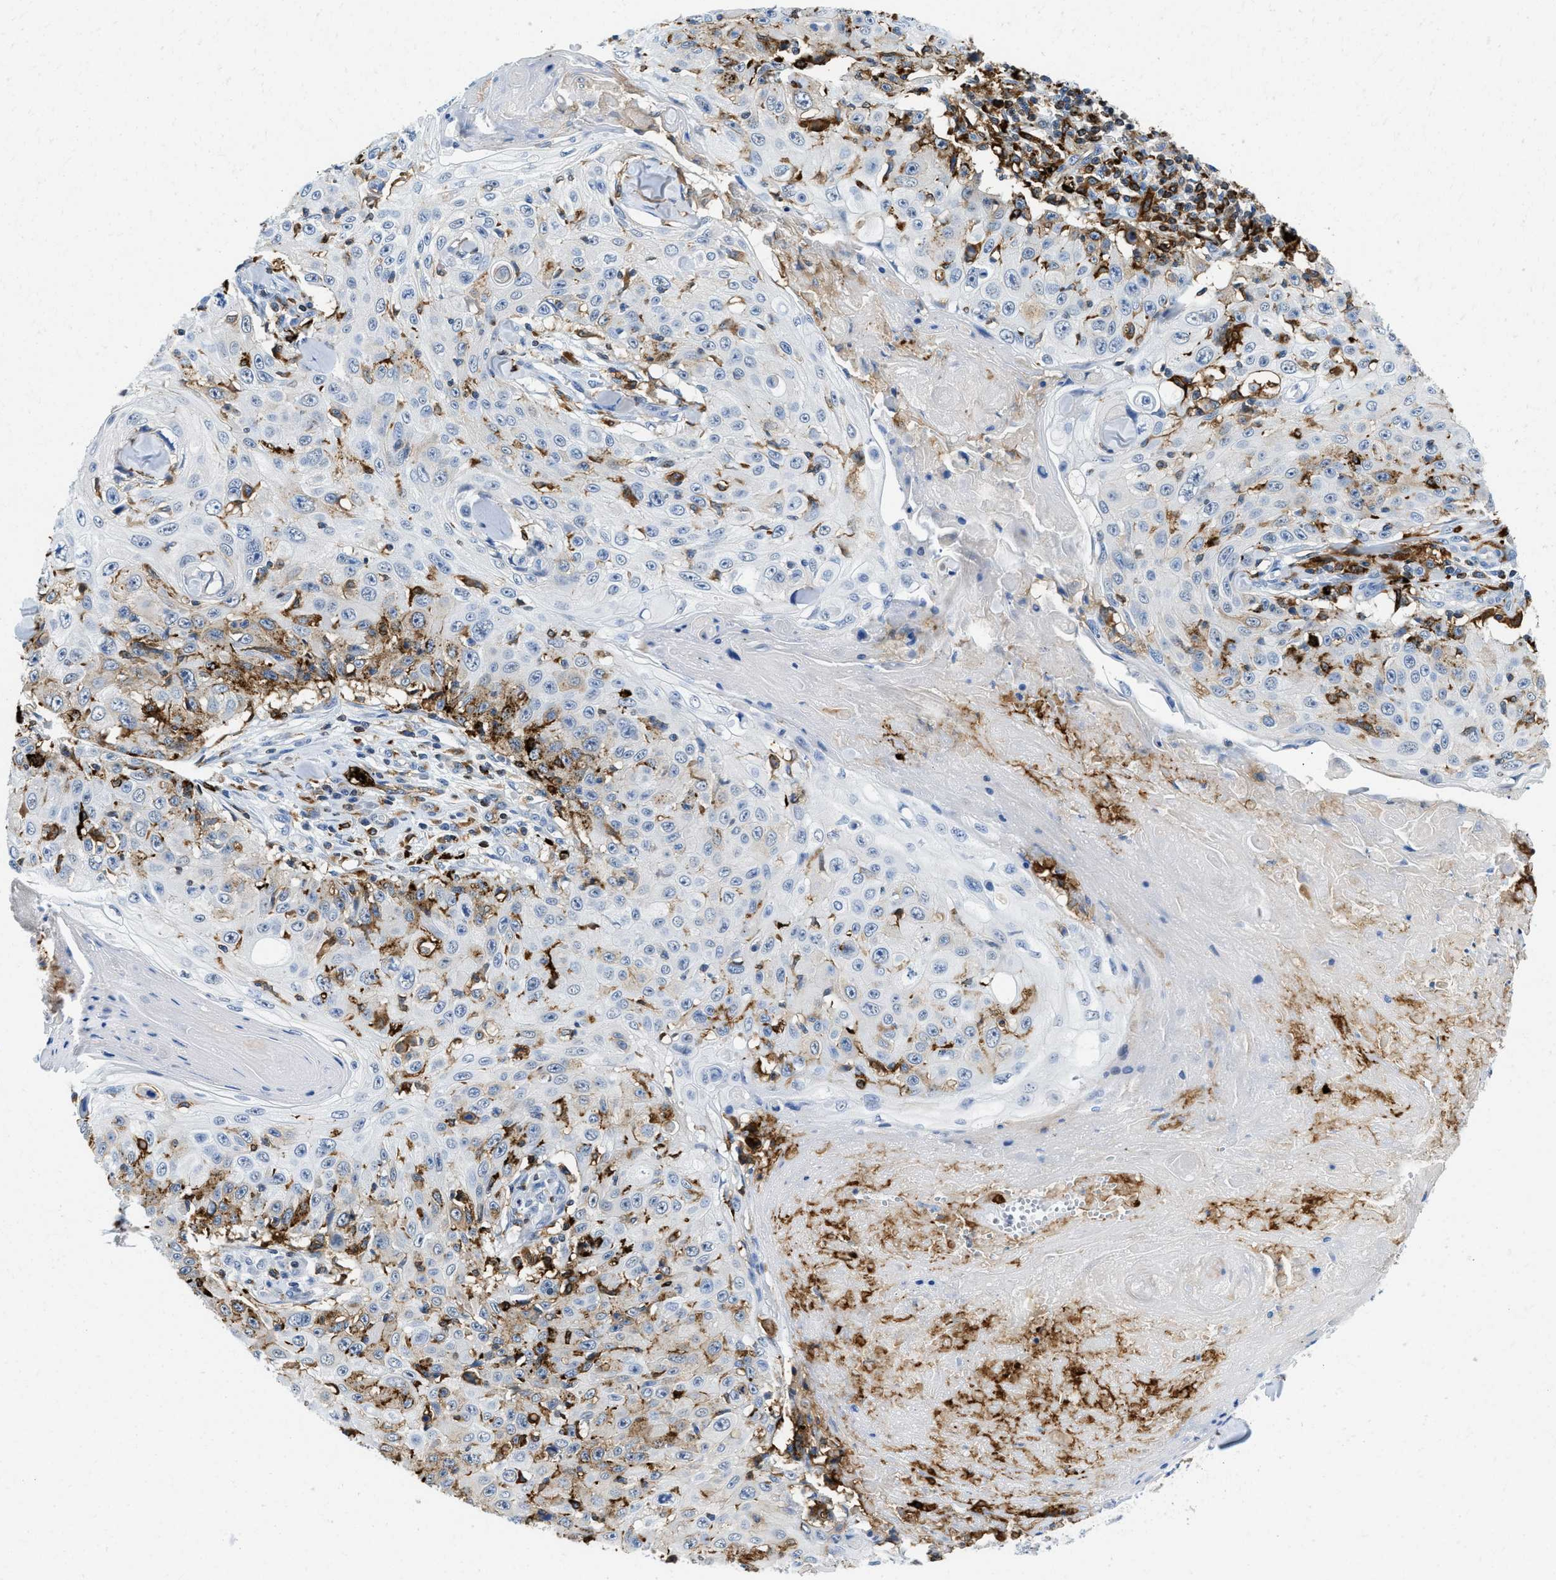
{"staining": {"intensity": "moderate", "quantity": "<25%", "location": "cytoplasmic/membranous"}, "tissue": "skin cancer", "cell_type": "Tumor cells", "image_type": "cancer", "snomed": [{"axis": "morphology", "description": "Squamous cell carcinoma, NOS"}, {"axis": "topography", "description": "Skin"}], "caption": "Tumor cells demonstrate moderate cytoplasmic/membranous positivity in approximately <25% of cells in skin cancer.", "gene": "CD226", "patient": {"sex": "male", "age": 86}}